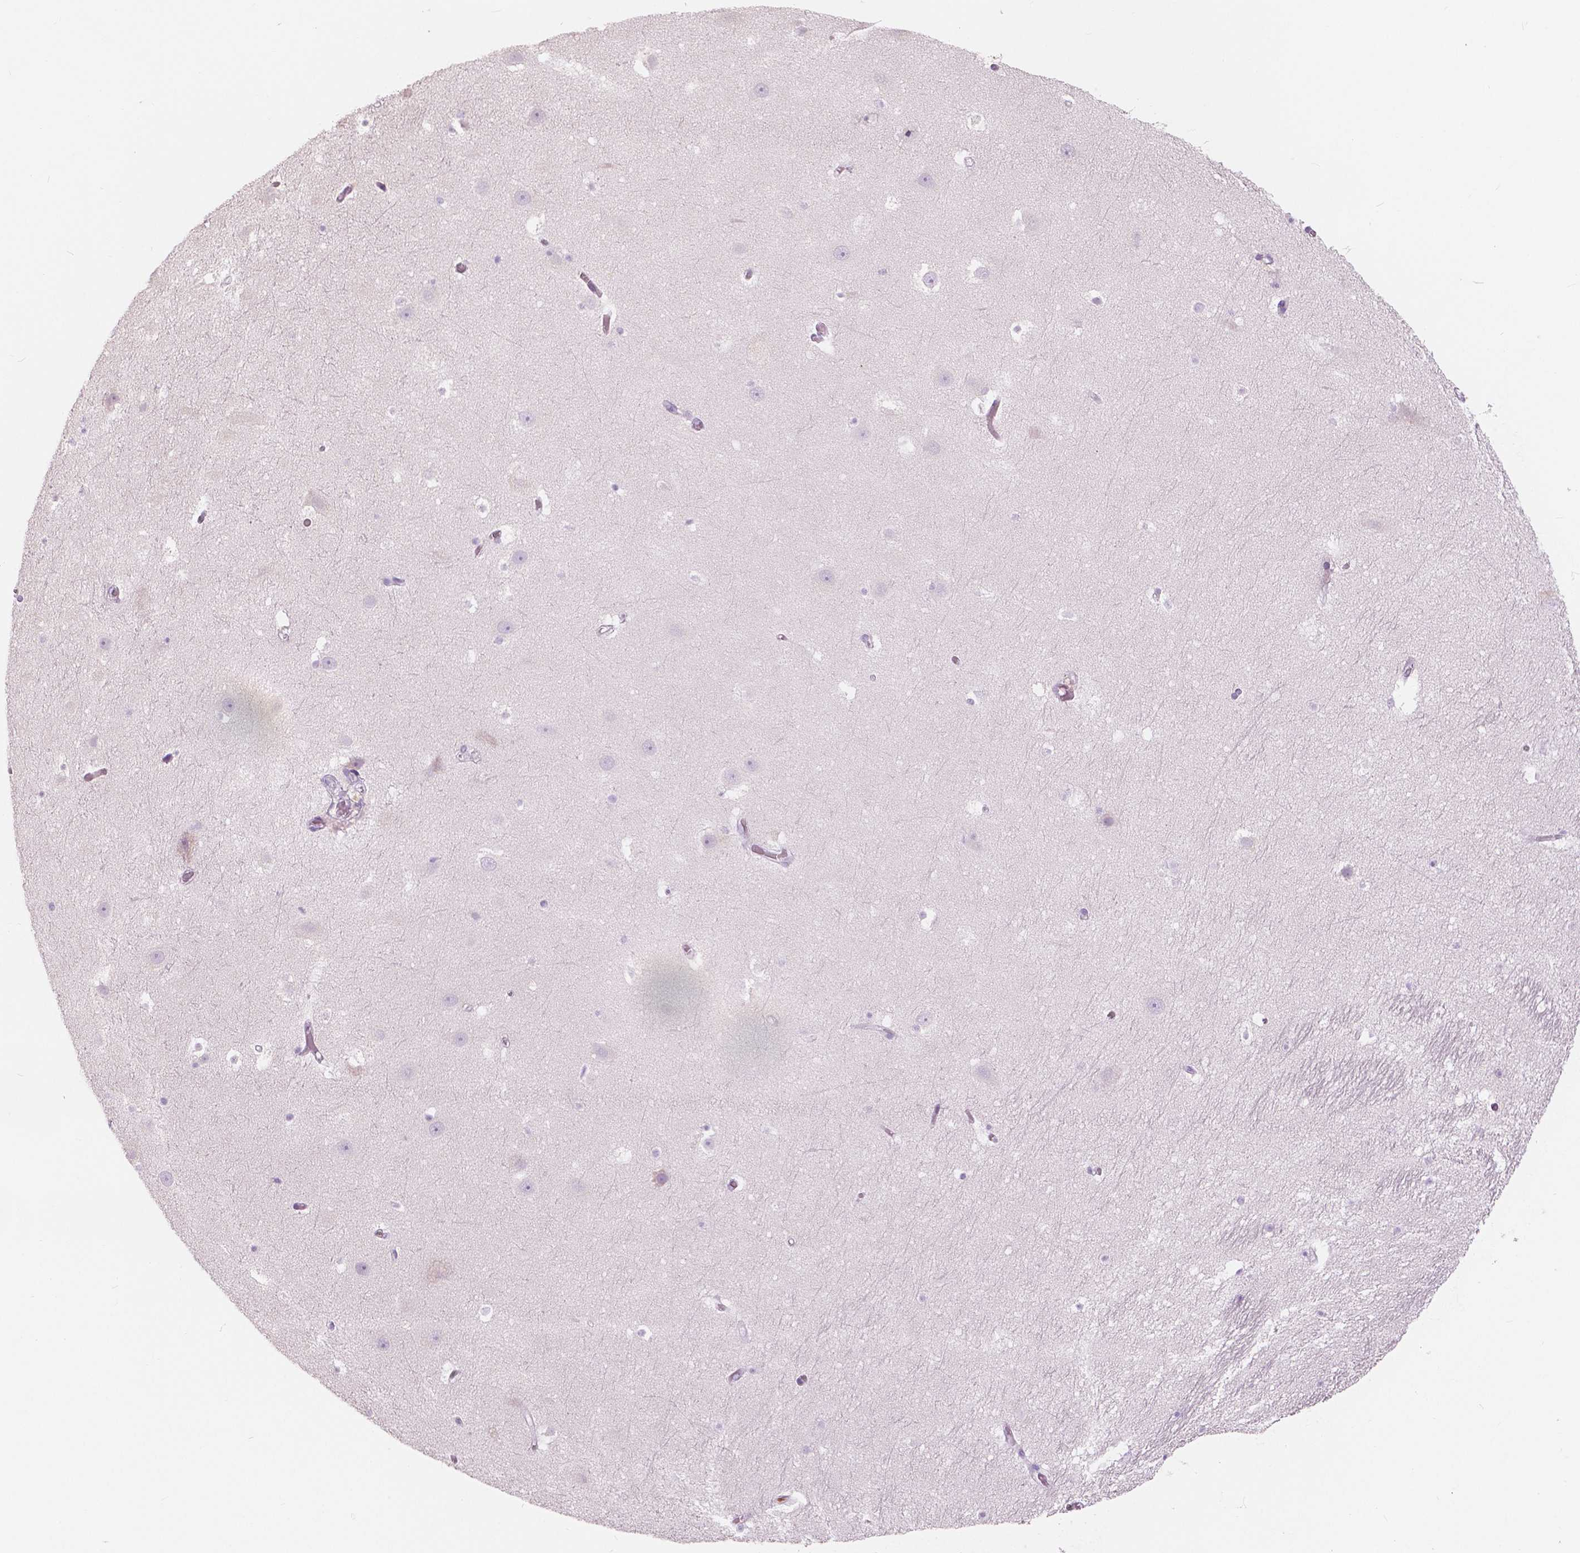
{"staining": {"intensity": "negative", "quantity": "none", "location": "none"}, "tissue": "hippocampus", "cell_type": "Glial cells", "image_type": "normal", "snomed": [{"axis": "morphology", "description": "Normal tissue, NOS"}, {"axis": "topography", "description": "Hippocampus"}], "caption": "Immunohistochemistry micrograph of normal hippocampus: human hippocampus stained with DAB demonstrates no significant protein positivity in glial cells.", "gene": "CXCR2", "patient": {"sex": "male", "age": 26}}